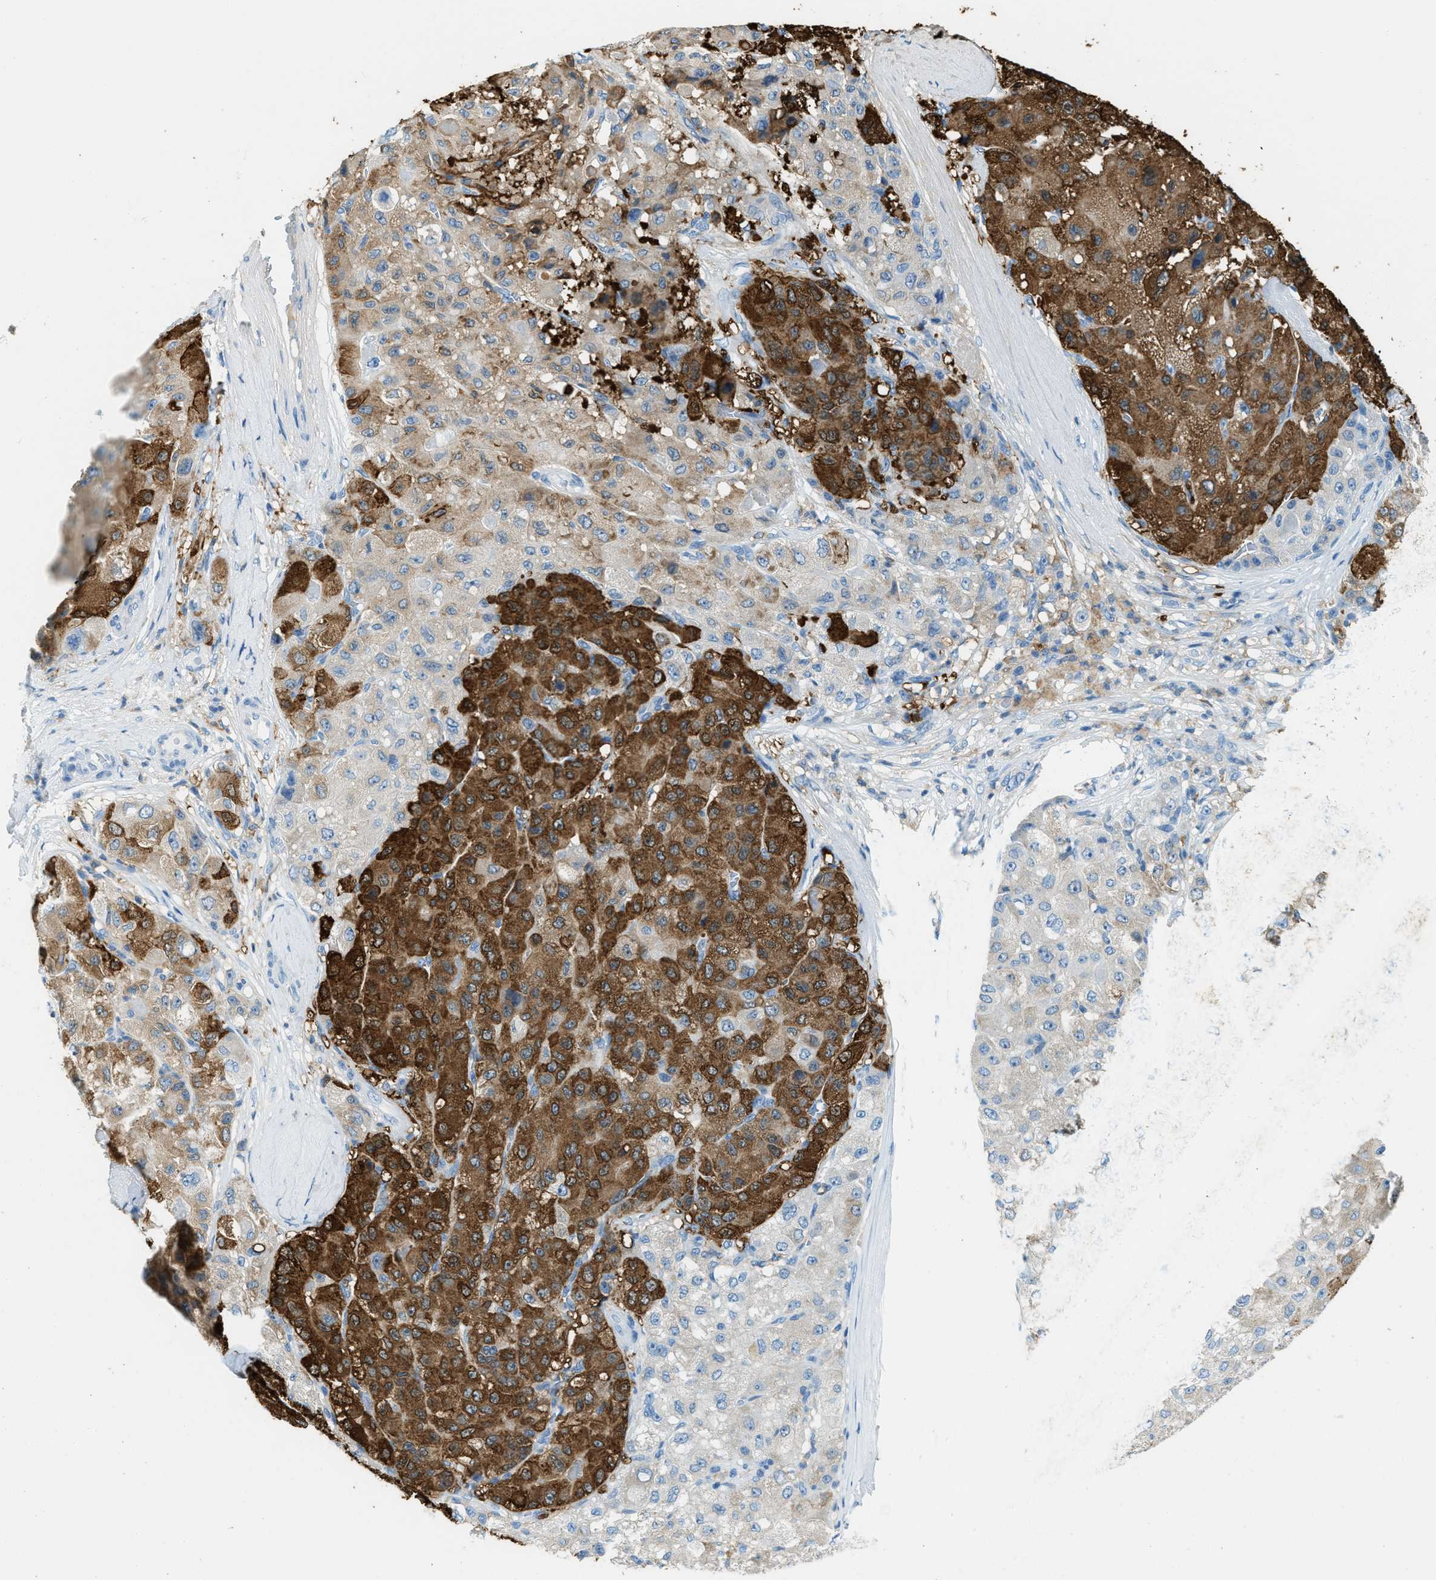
{"staining": {"intensity": "strong", "quantity": "25%-75%", "location": "cytoplasmic/membranous"}, "tissue": "liver cancer", "cell_type": "Tumor cells", "image_type": "cancer", "snomed": [{"axis": "morphology", "description": "Carcinoma, Hepatocellular, NOS"}, {"axis": "topography", "description": "Liver"}], "caption": "Immunohistochemical staining of human hepatocellular carcinoma (liver) shows strong cytoplasmic/membranous protein positivity in about 25%-75% of tumor cells.", "gene": "MATCAP2", "patient": {"sex": "male", "age": 80}}